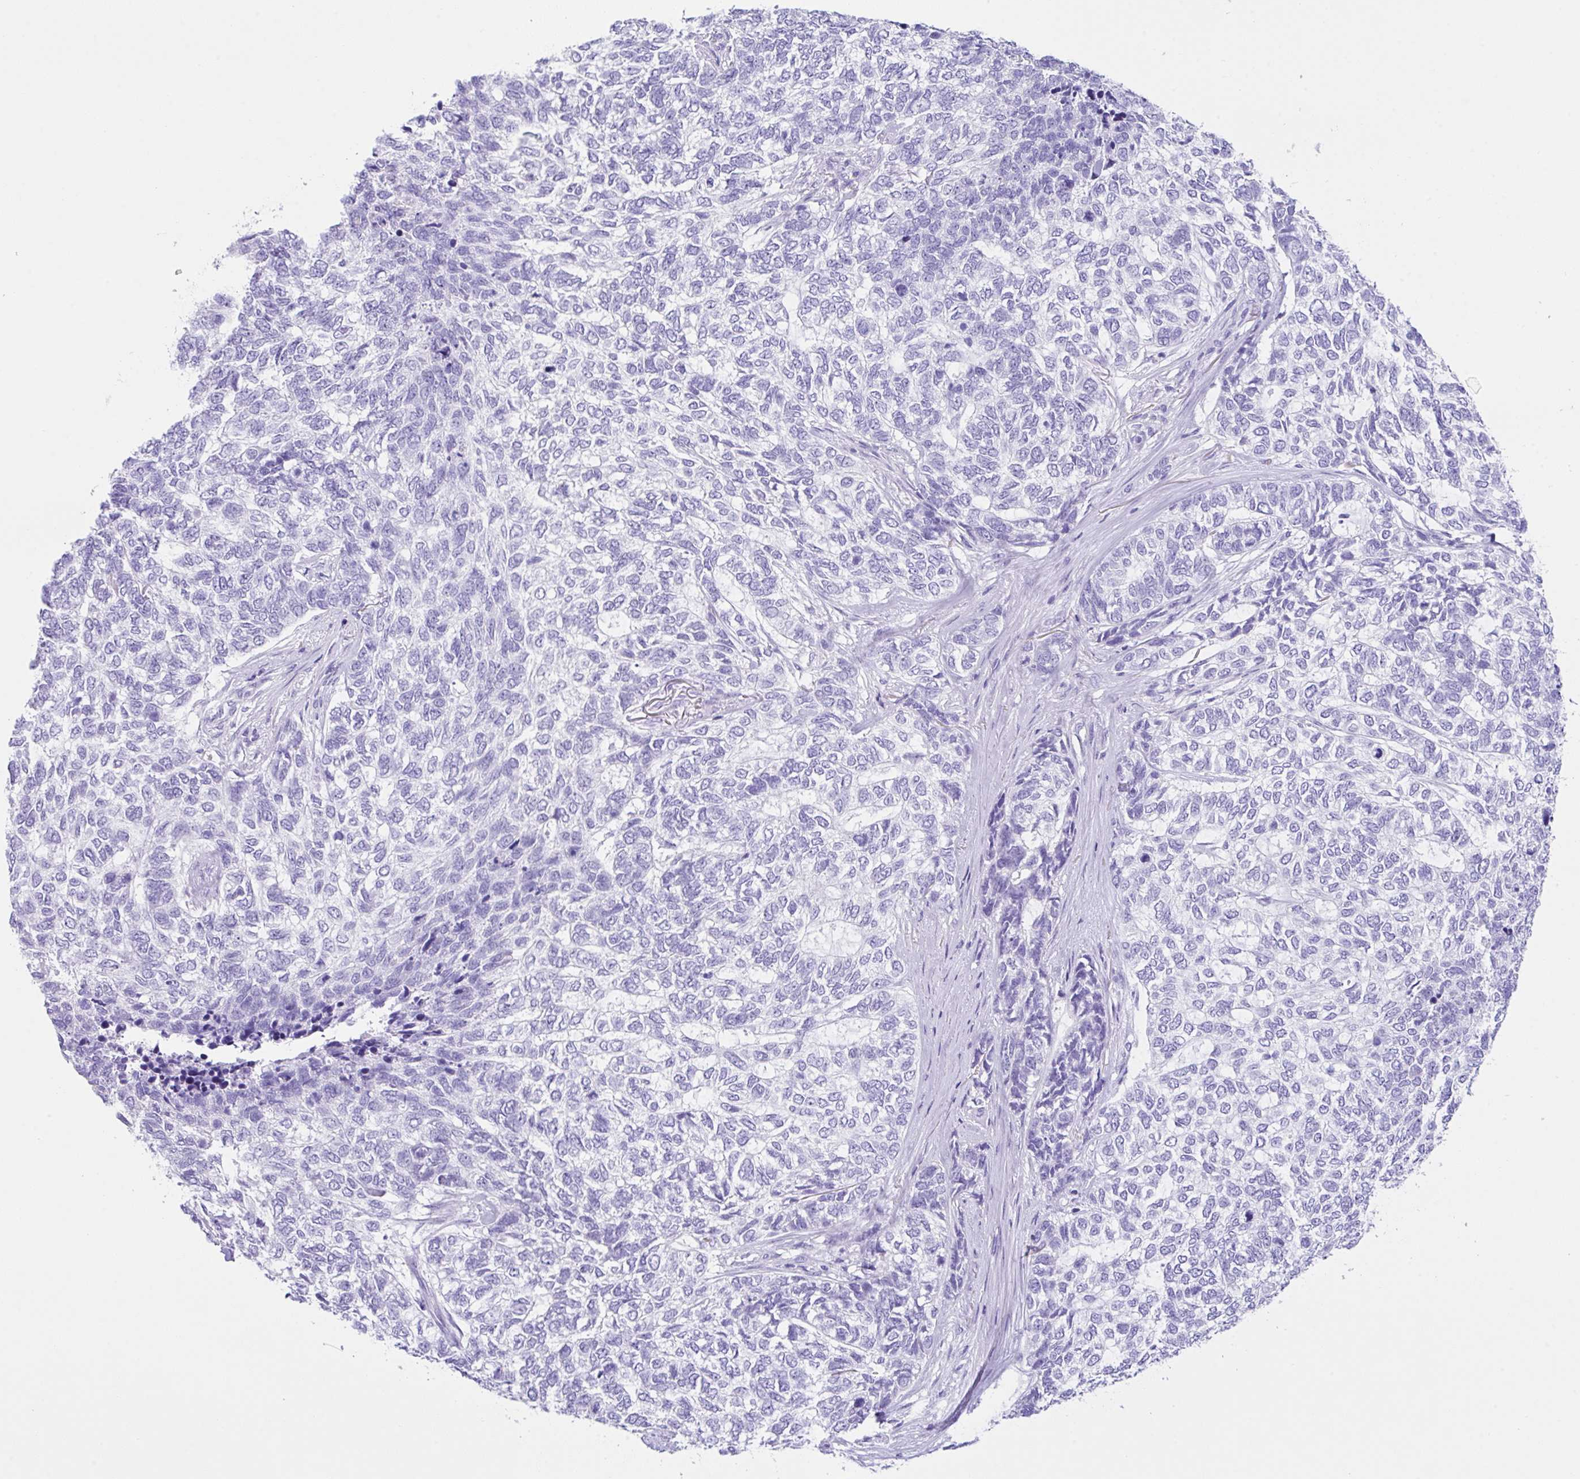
{"staining": {"intensity": "negative", "quantity": "none", "location": "none"}, "tissue": "skin cancer", "cell_type": "Tumor cells", "image_type": "cancer", "snomed": [{"axis": "morphology", "description": "Basal cell carcinoma"}, {"axis": "topography", "description": "Skin"}], "caption": "An immunohistochemistry (IHC) photomicrograph of skin cancer is shown. There is no staining in tumor cells of skin cancer. (Brightfield microscopy of DAB IHC at high magnification).", "gene": "CPA1", "patient": {"sex": "female", "age": 65}}